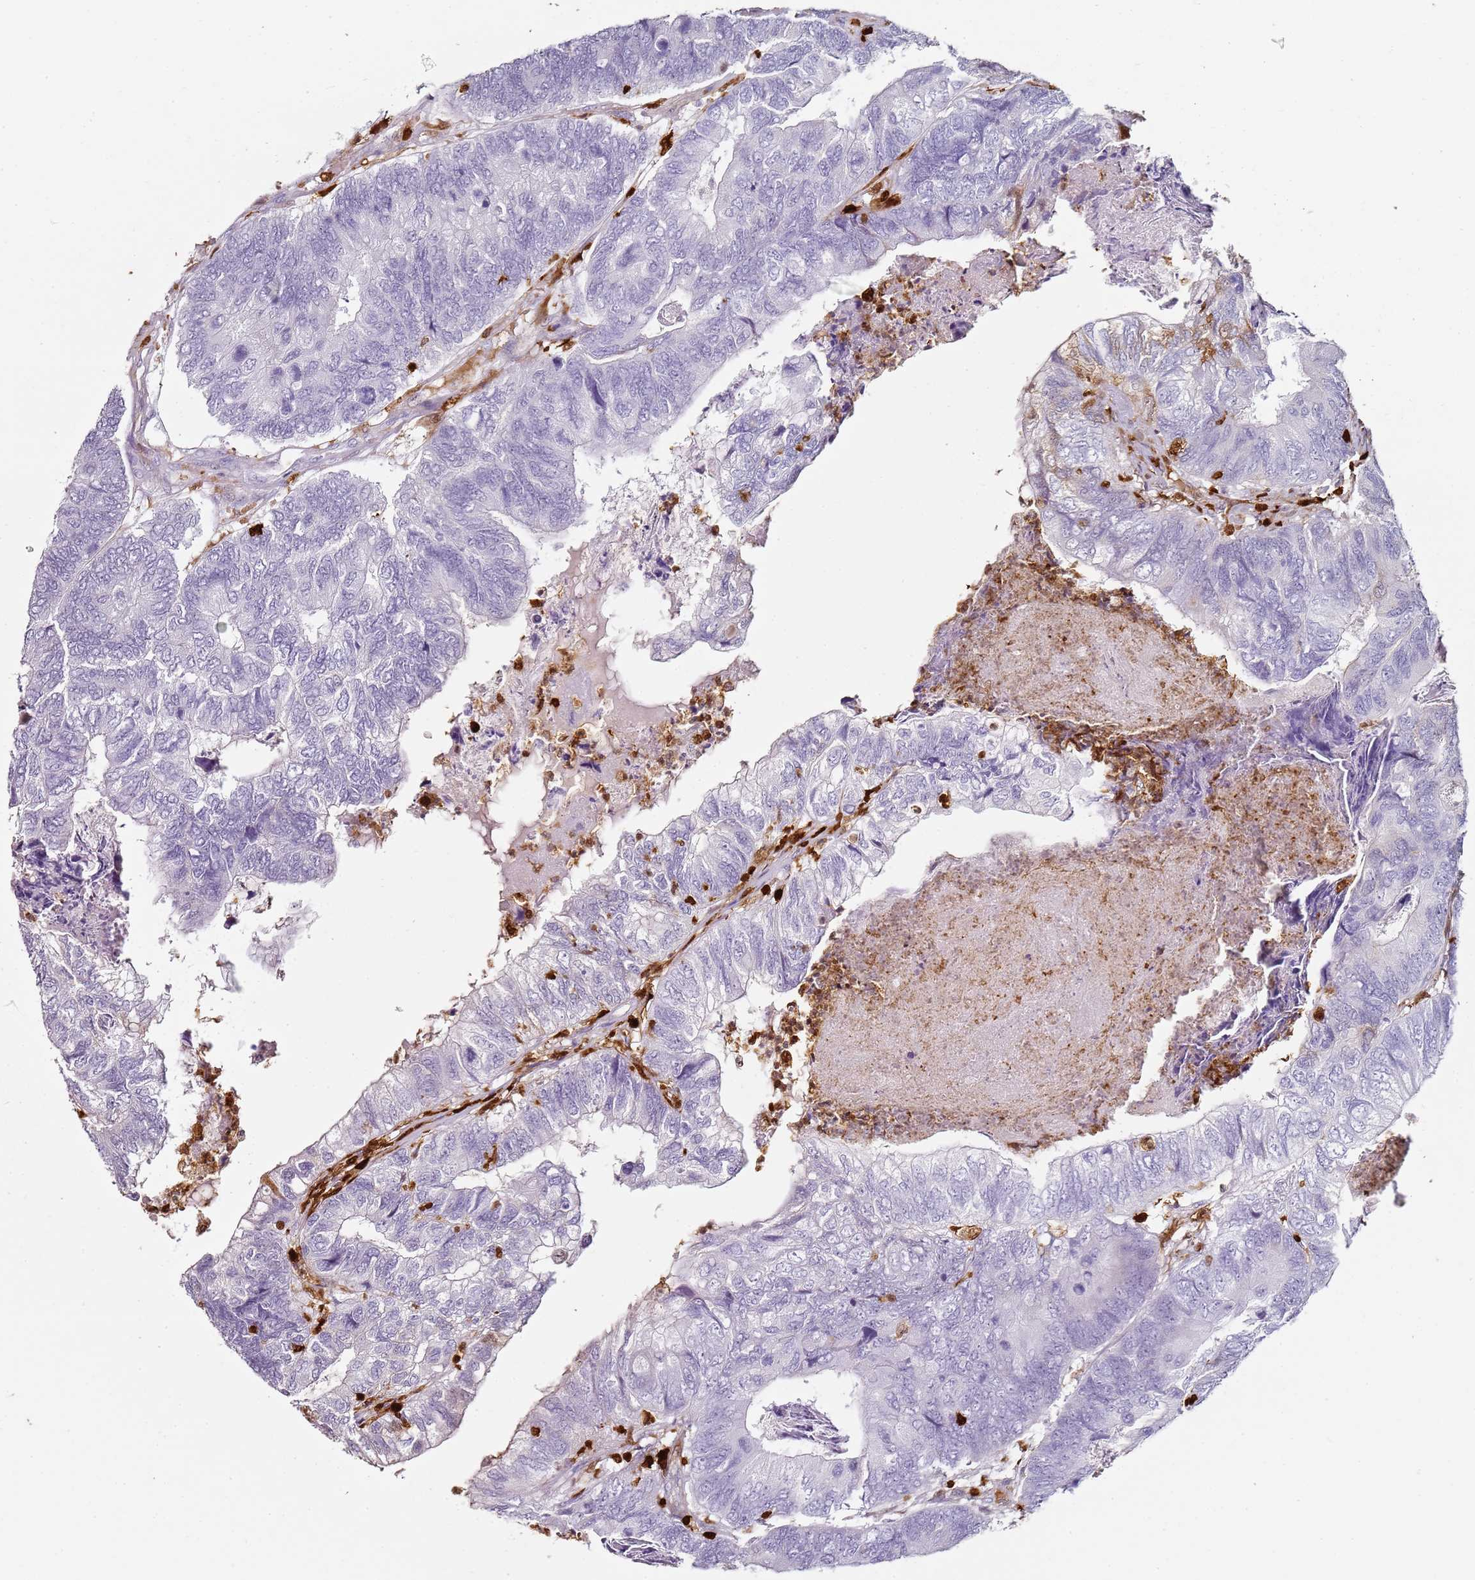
{"staining": {"intensity": "negative", "quantity": "none", "location": "none"}, "tissue": "colorectal cancer", "cell_type": "Tumor cells", "image_type": "cancer", "snomed": [{"axis": "morphology", "description": "Adenocarcinoma, NOS"}, {"axis": "topography", "description": "Colon"}], "caption": "Immunohistochemistry (IHC) of colorectal adenocarcinoma shows no positivity in tumor cells. (IHC, brightfield microscopy, high magnification).", "gene": "S100A4", "patient": {"sex": "female", "age": 67}}